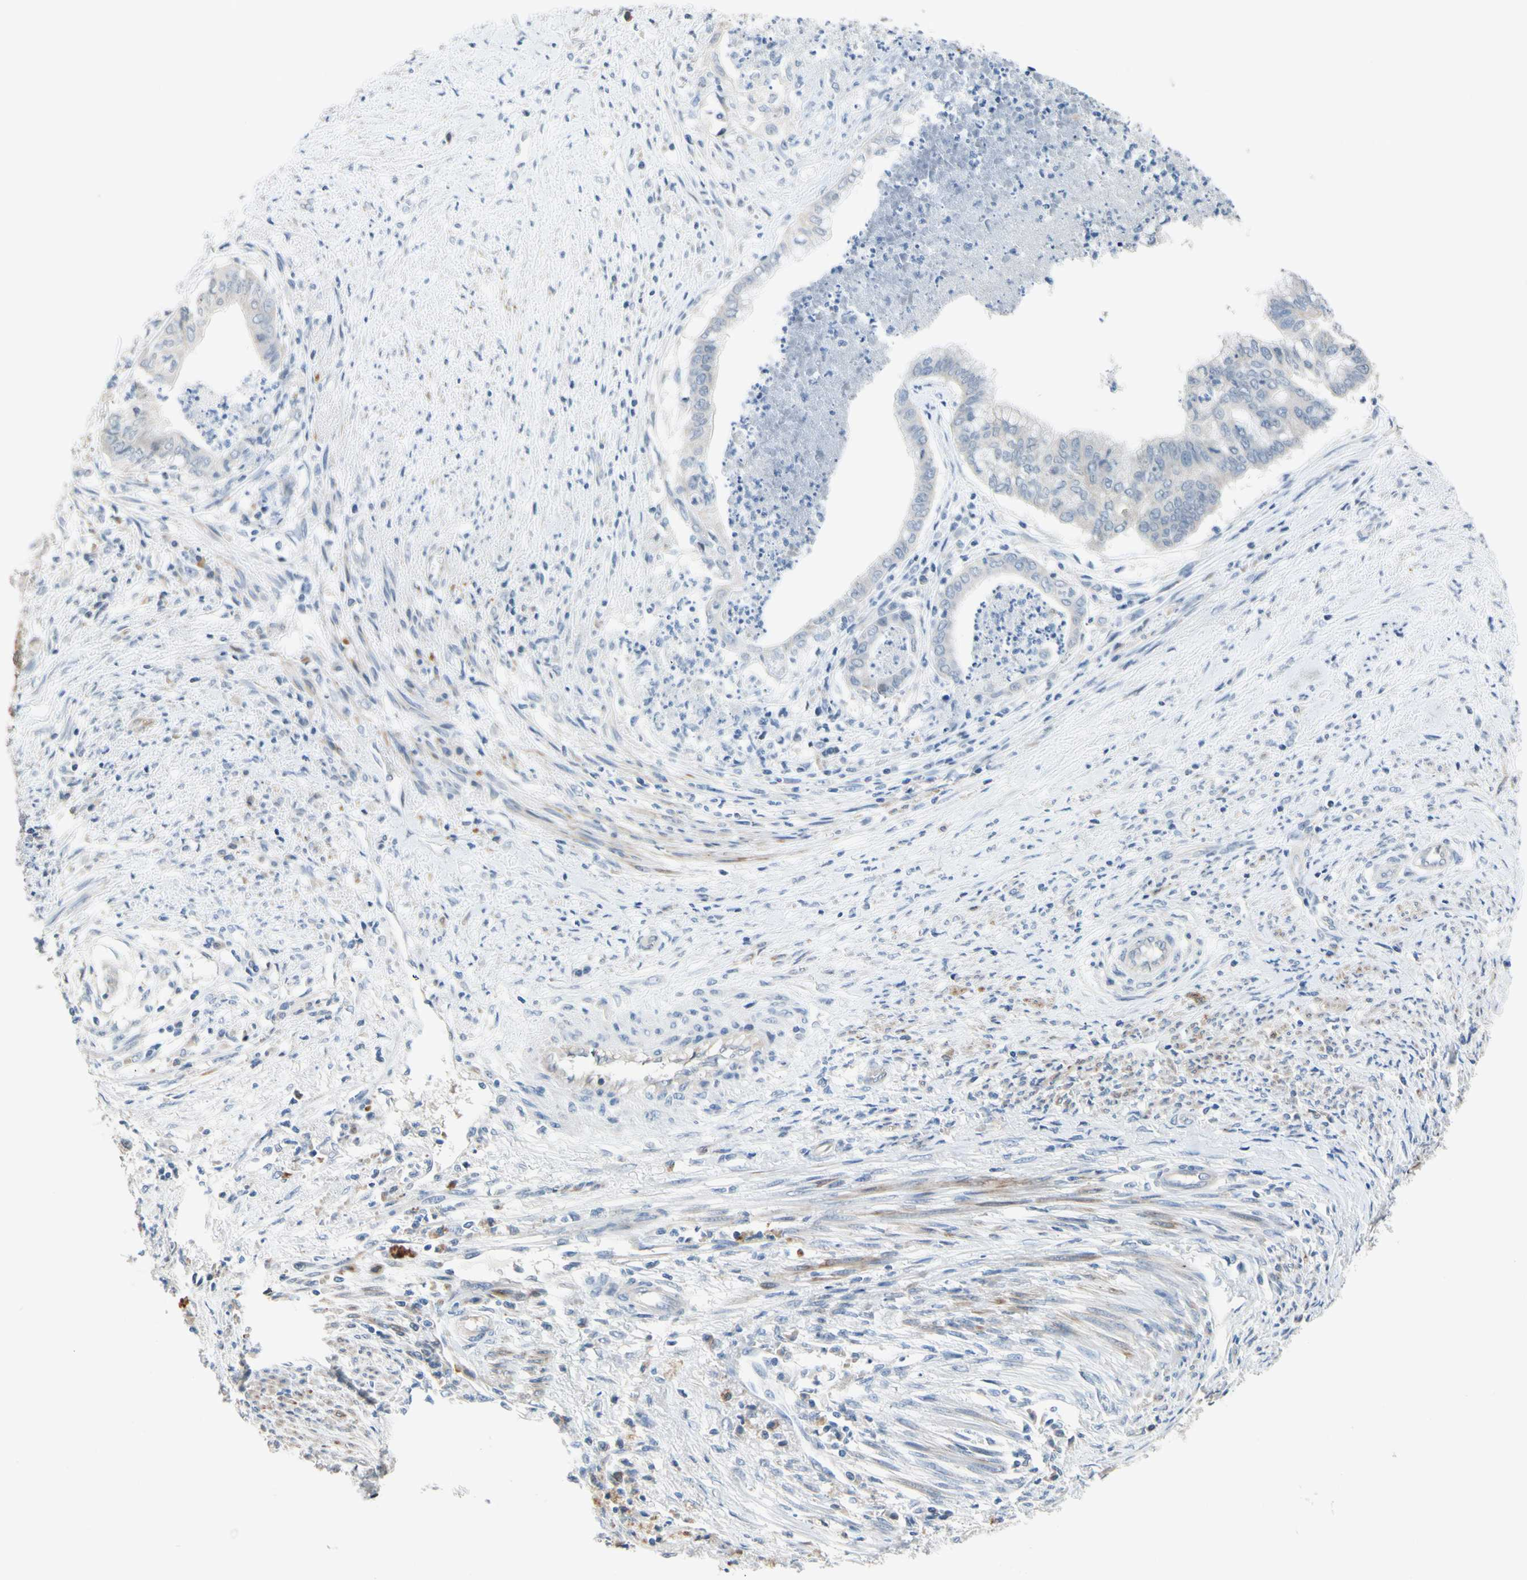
{"staining": {"intensity": "negative", "quantity": "none", "location": "none"}, "tissue": "endometrial cancer", "cell_type": "Tumor cells", "image_type": "cancer", "snomed": [{"axis": "morphology", "description": "Necrosis, NOS"}, {"axis": "morphology", "description": "Adenocarcinoma, NOS"}, {"axis": "topography", "description": "Endometrium"}], "caption": "Tumor cells show no significant protein staining in endometrial cancer (adenocarcinoma). (Stains: DAB IHC with hematoxylin counter stain, Microscopy: brightfield microscopy at high magnification).", "gene": "SLC27A6", "patient": {"sex": "female", "age": 79}}